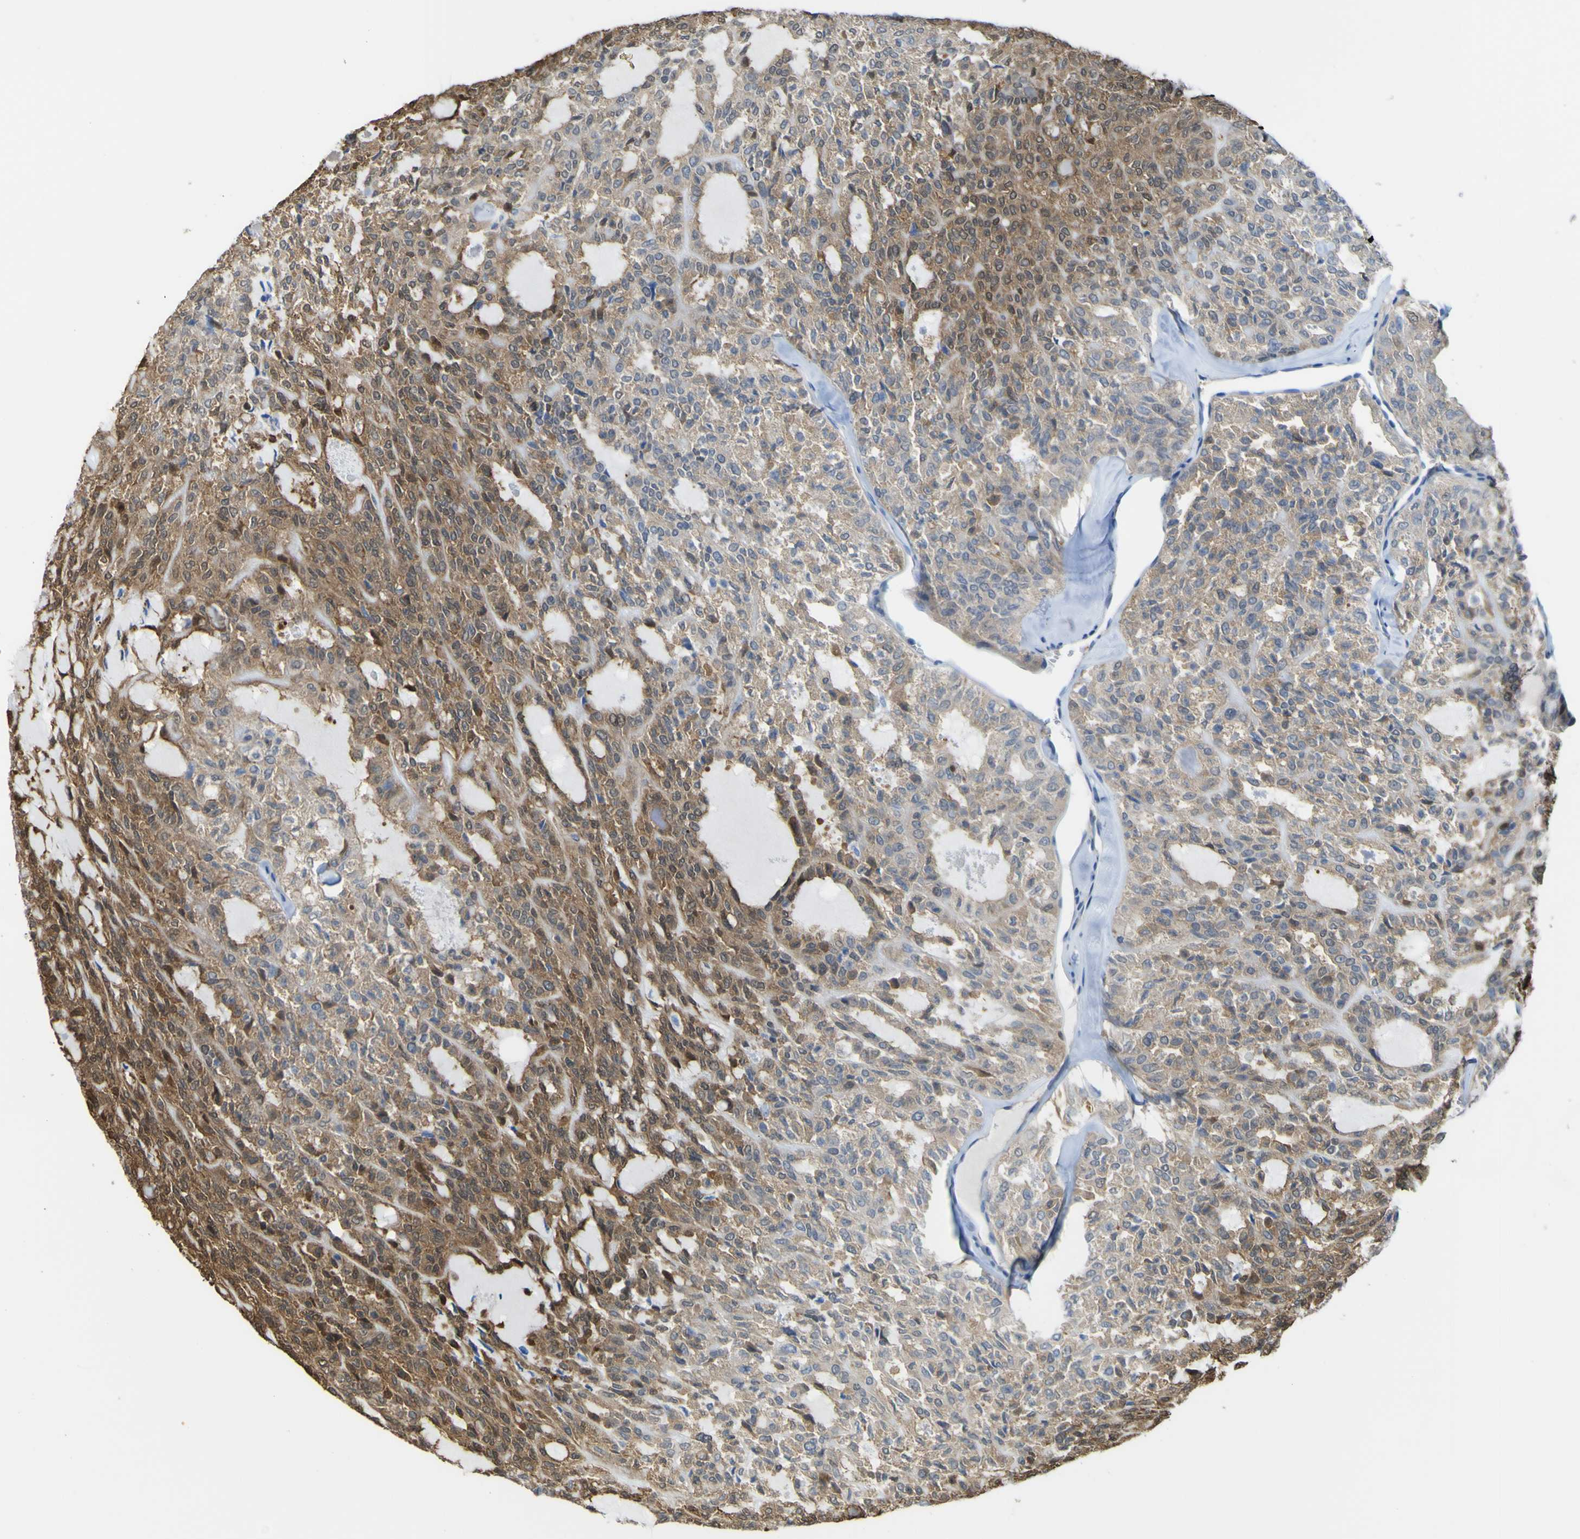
{"staining": {"intensity": "moderate", "quantity": ">75%", "location": "cytoplasmic/membranous,nuclear"}, "tissue": "thyroid cancer", "cell_type": "Tumor cells", "image_type": "cancer", "snomed": [{"axis": "morphology", "description": "Follicular adenoma carcinoma, NOS"}, {"axis": "topography", "description": "Thyroid gland"}], "caption": "High-power microscopy captured an immunohistochemistry image of thyroid cancer (follicular adenoma carcinoma), revealing moderate cytoplasmic/membranous and nuclear positivity in about >75% of tumor cells.", "gene": "ABHD3", "patient": {"sex": "male", "age": 75}}